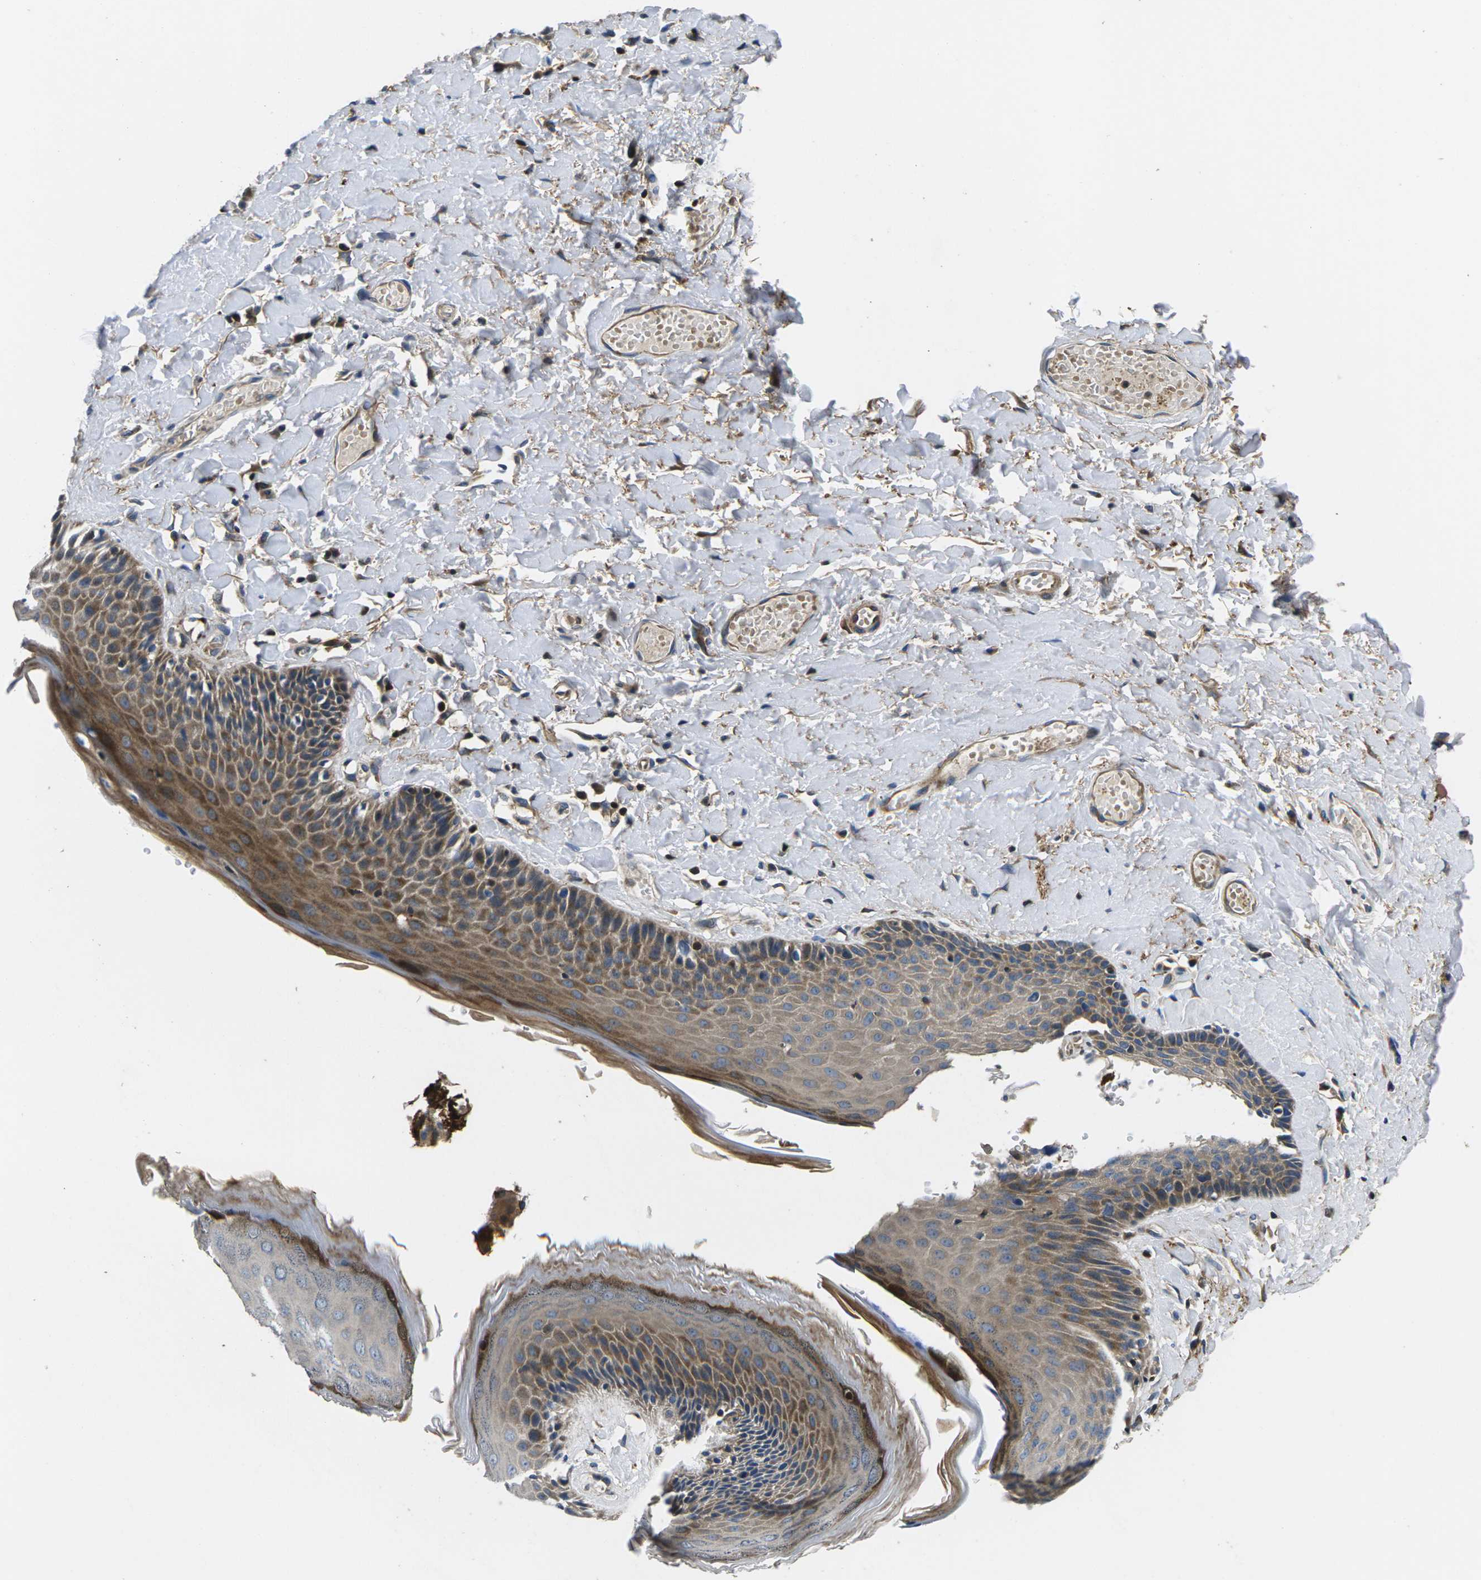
{"staining": {"intensity": "moderate", "quantity": "25%-75%", "location": "cytoplasmic/membranous"}, "tissue": "skin", "cell_type": "Epidermal cells", "image_type": "normal", "snomed": [{"axis": "morphology", "description": "Normal tissue, NOS"}, {"axis": "topography", "description": "Anal"}], "caption": "A brown stain highlights moderate cytoplasmic/membranous expression of a protein in epidermal cells of benign human skin. The staining was performed using DAB to visualize the protein expression in brown, while the nuclei were stained in blue with hematoxylin (Magnification: 20x).", "gene": "PLCE1", "patient": {"sex": "male", "age": 69}}